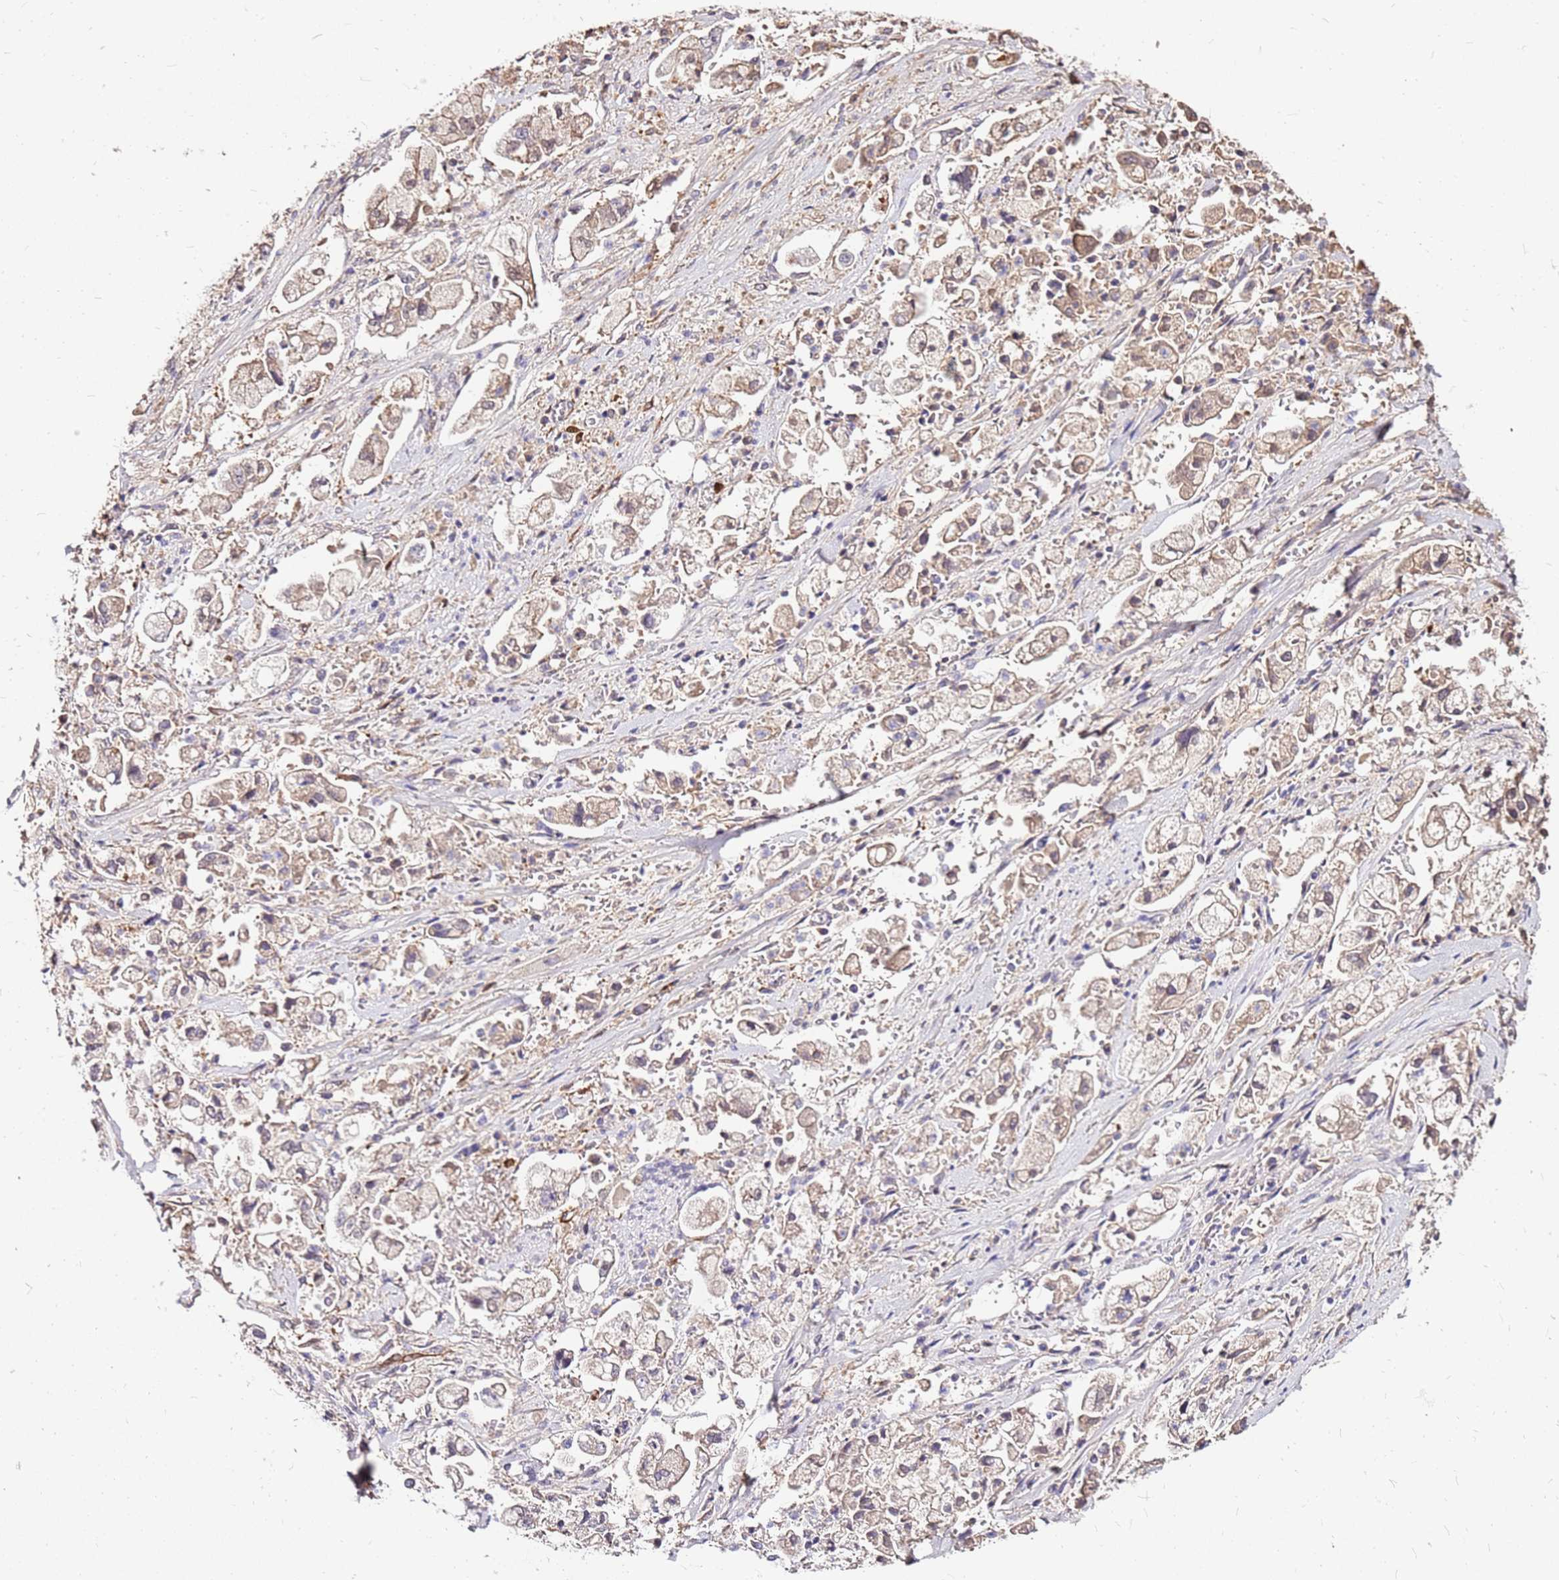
{"staining": {"intensity": "weak", "quantity": "25%-75%", "location": "cytoplasmic/membranous"}, "tissue": "stomach cancer", "cell_type": "Tumor cells", "image_type": "cancer", "snomed": [{"axis": "morphology", "description": "Adenocarcinoma, NOS"}, {"axis": "topography", "description": "Stomach"}], "caption": "Immunohistochemistry of human stomach cancer shows low levels of weak cytoplasmic/membranous positivity in about 25%-75% of tumor cells. (IHC, brightfield microscopy, high magnification).", "gene": "ALDH1A3", "patient": {"sex": "male", "age": 62}}